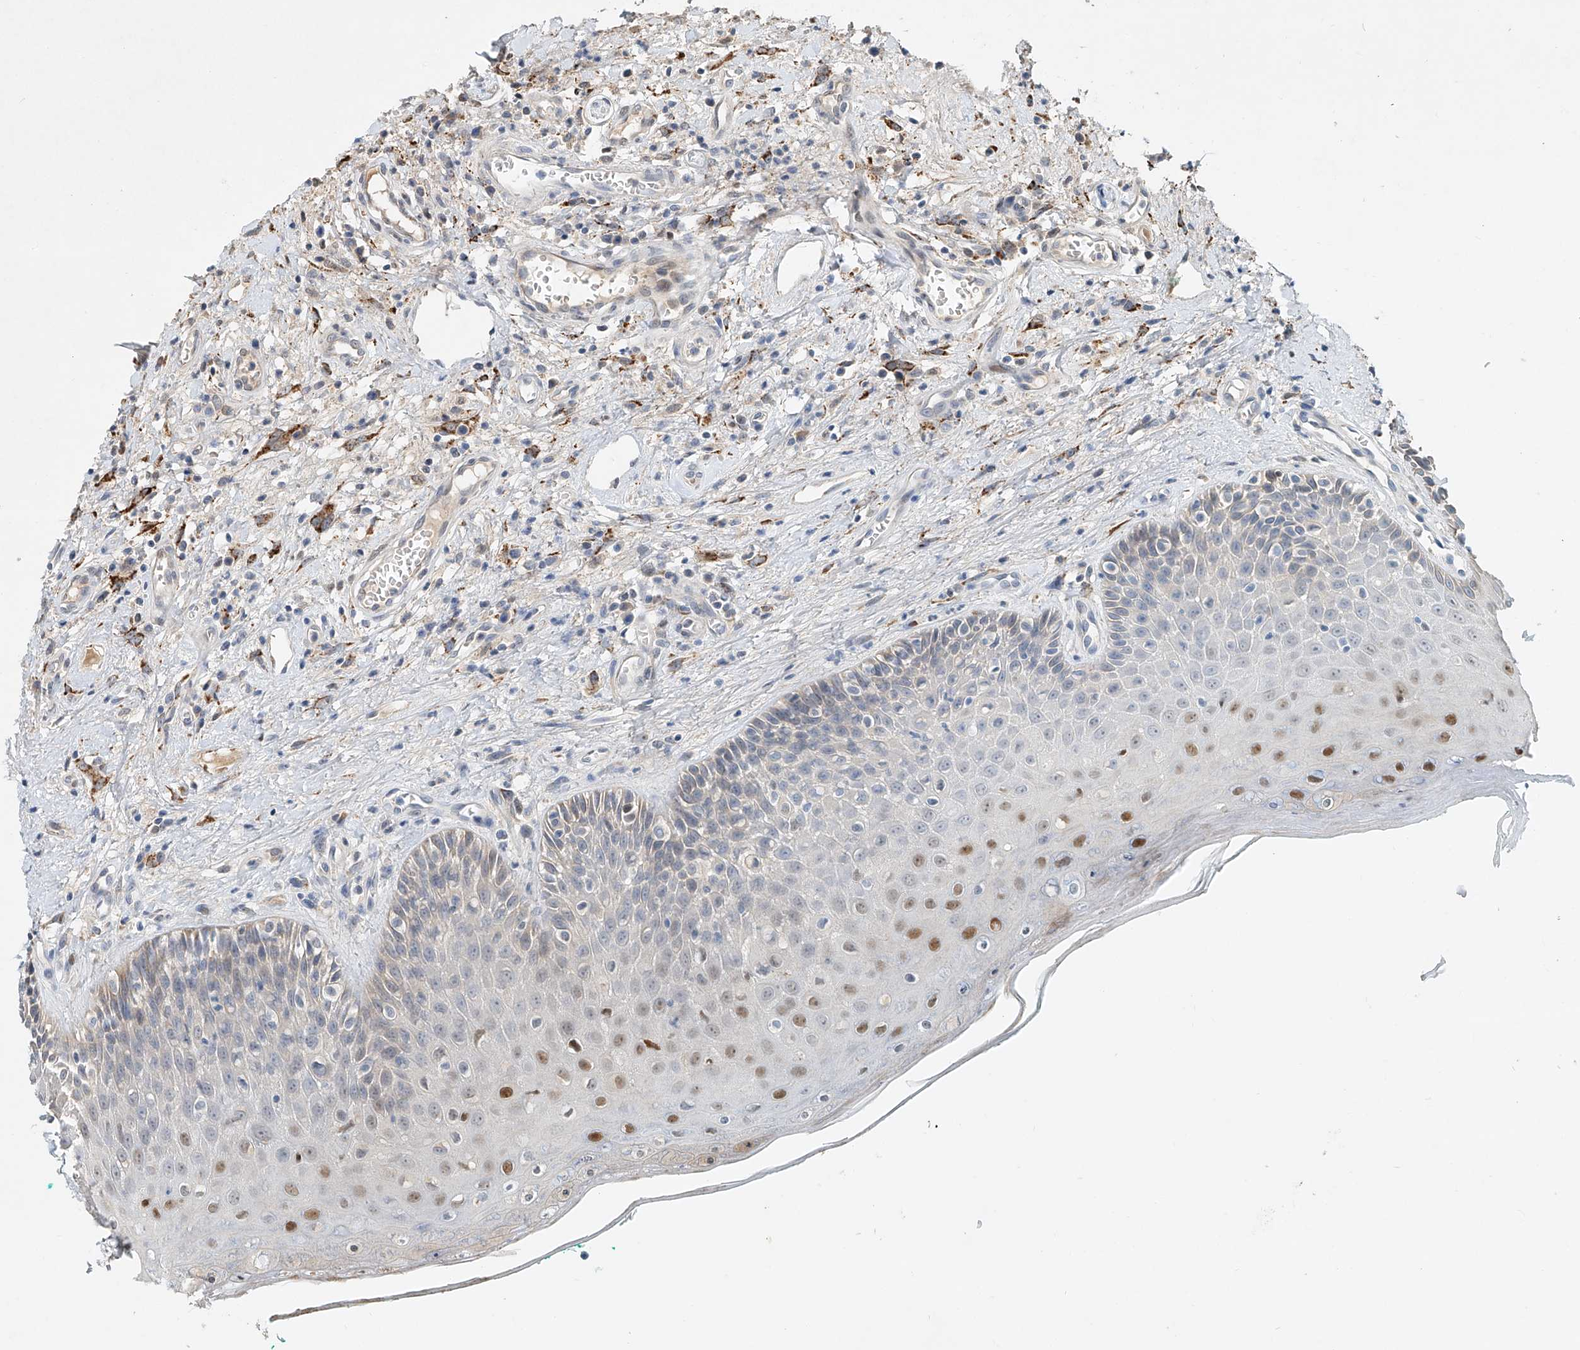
{"staining": {"intensity": "moderate", "quantity": "25%-75%", "location": "cytoplasmic/membranous,nuclear"}, "tissue": "oral mucosa", "cell_type": "Squamous epithelial cells", "image_type": "normal", "snomed": [{"axis": "morphology", "description": "Normal tissue, NOS"}, {"axis": "topography", "description": "Oral tissue"}], "caption": "Immunohistochemistry (IHC) of normal oral mucosa reveals medium levels of moderate cytoplasmic/membranous,nuclear positivity in approximately 25%-75% of squamous epithelial cells.", "gene": "IER5", "patient": {"sex": "female", "age": 70}}